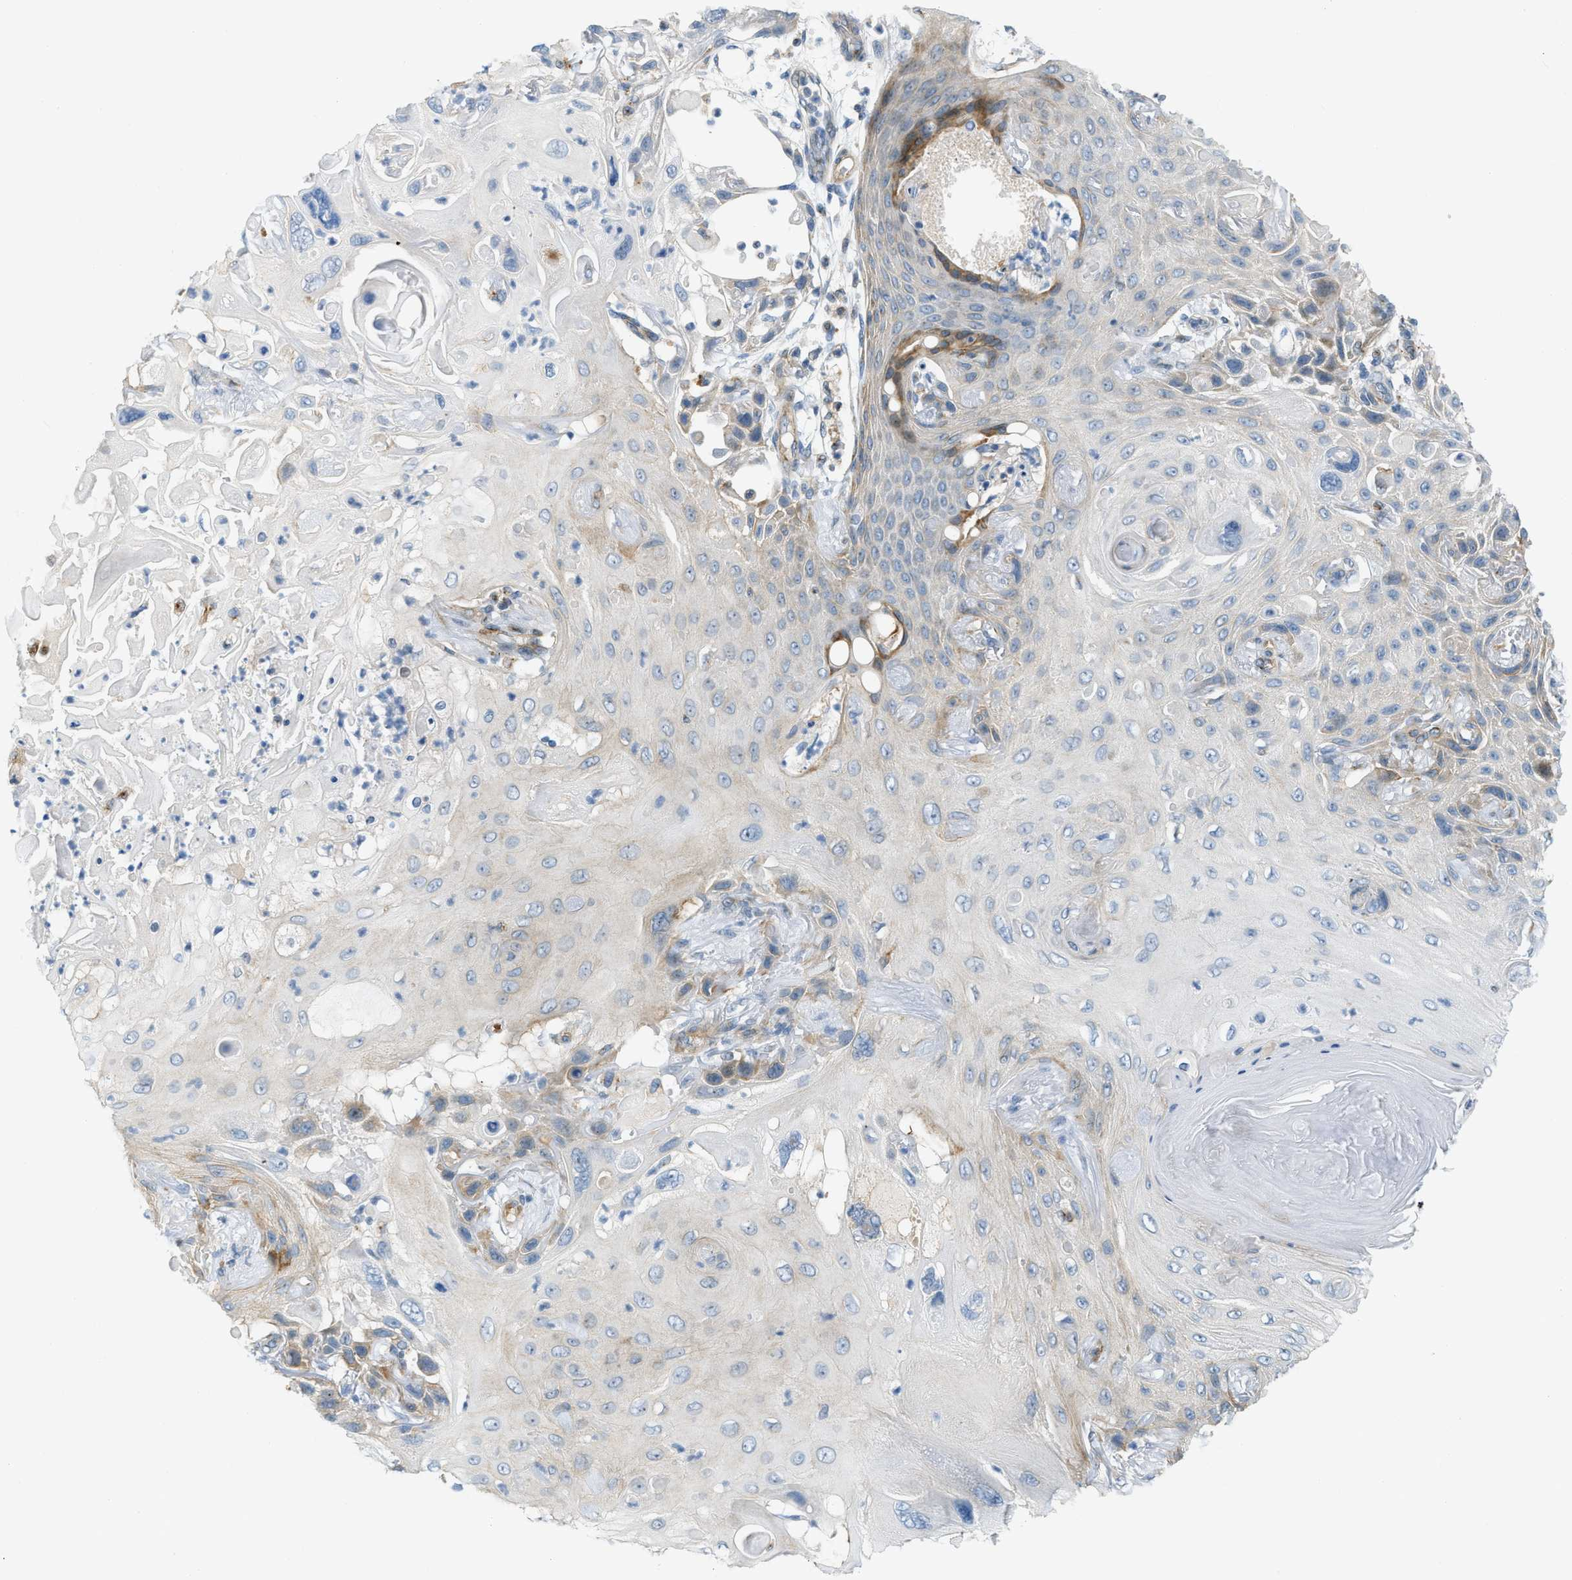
{"staining": {"intensity": "moderate", "quantity": "<25%", "location": "cytoplasmic/membranous"}, "tissue": "skin cancer", "cell_type": "Tumor cells", "image_type": "cancer", "snomed": [{"axis": "morphology", "description": "Squamous cell carcinoma, NOS"}, {"axis": "topography", "description": "Skin"}], "caption": "Immunohistochemistry image of squamous cell carcinoma (skin) stained for a protein (brown), which reveals low levels of moderate cytoplasmic/membranous expression in about <25% of tumor cells.", "gene": "NME8", "patient": {"sex": "female", "age": 77}}